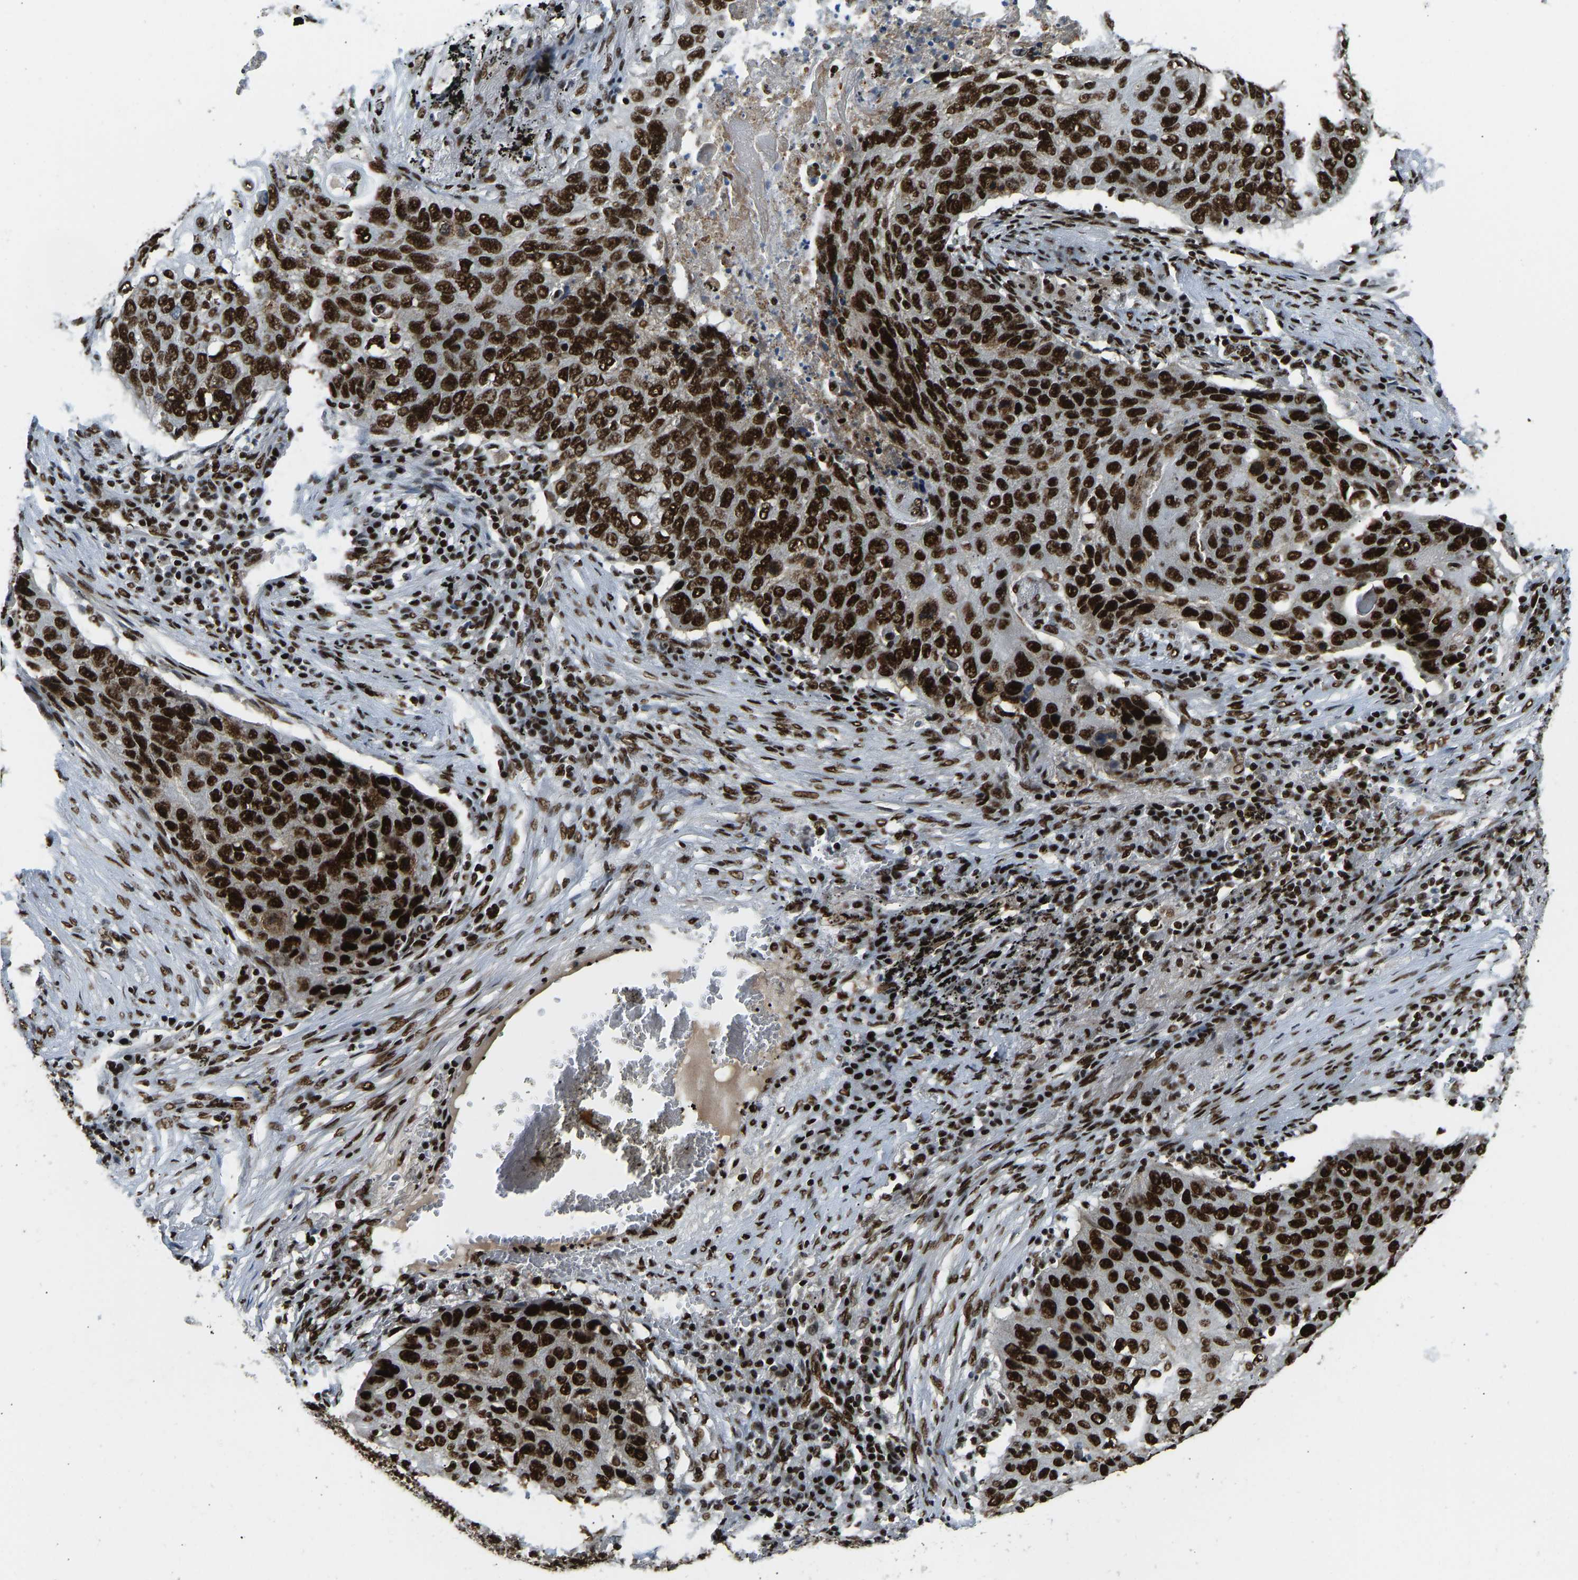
{"staining": {"intensity": "strong", "quantity": ">75%", "location": "nuclear"}, "tissue": "lung cancer", "cell_type": "Tumor cells", "image_type": "cancer", "snomed": [{"axis": "morphology", "description": "Squamous cell carcinoma, NOS"}, {"axis": "topography", "description": "Lung"}], "caption": "Immunohistochemical staining of squamous cell carcinoma (lung) shows high levels of strong nuclear protein expression in about >75% of tumor cells.", "gene": "FOXK1", "patient": {"sex": "female", "age": 63}}